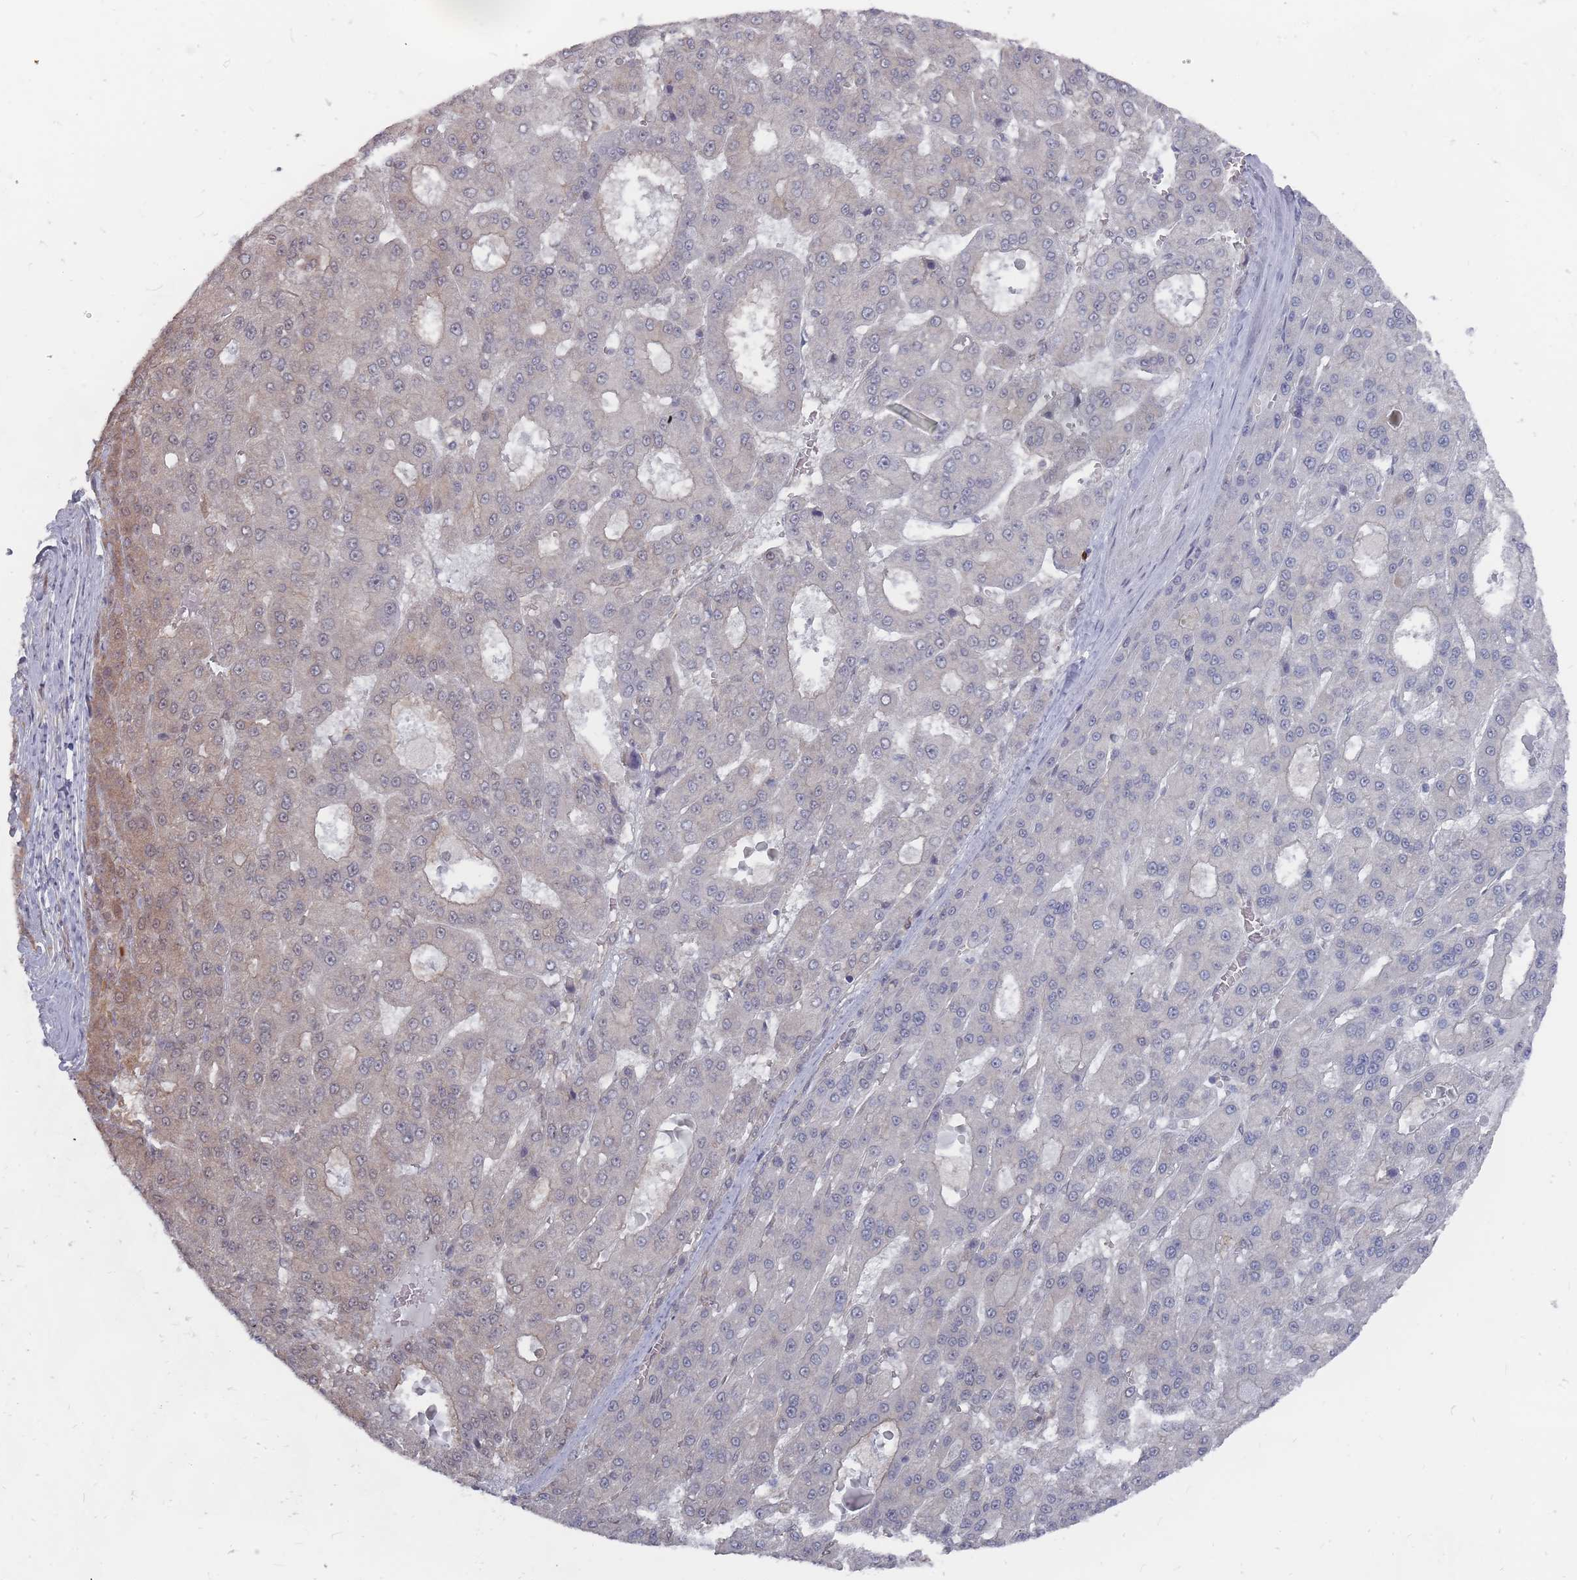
{"staining": {"intensity": "weak", "quantity": "<25%", "location": "cytoplasmic/membranous"}, "tissue": "liver cancer", "cell_type": "Tumor cells", "image_type": "cancer", "snomed": [{"axis": "morphology", "description": "Carcinoma, Hepatocellular, NOS"}, {"axis": "topography", "description": "Liver"}], "caption": "An image of human liver cancer is negative for staining in tumor cells.", "gene": "NKD1", "patient": {"sex": "male", "age": 70}}